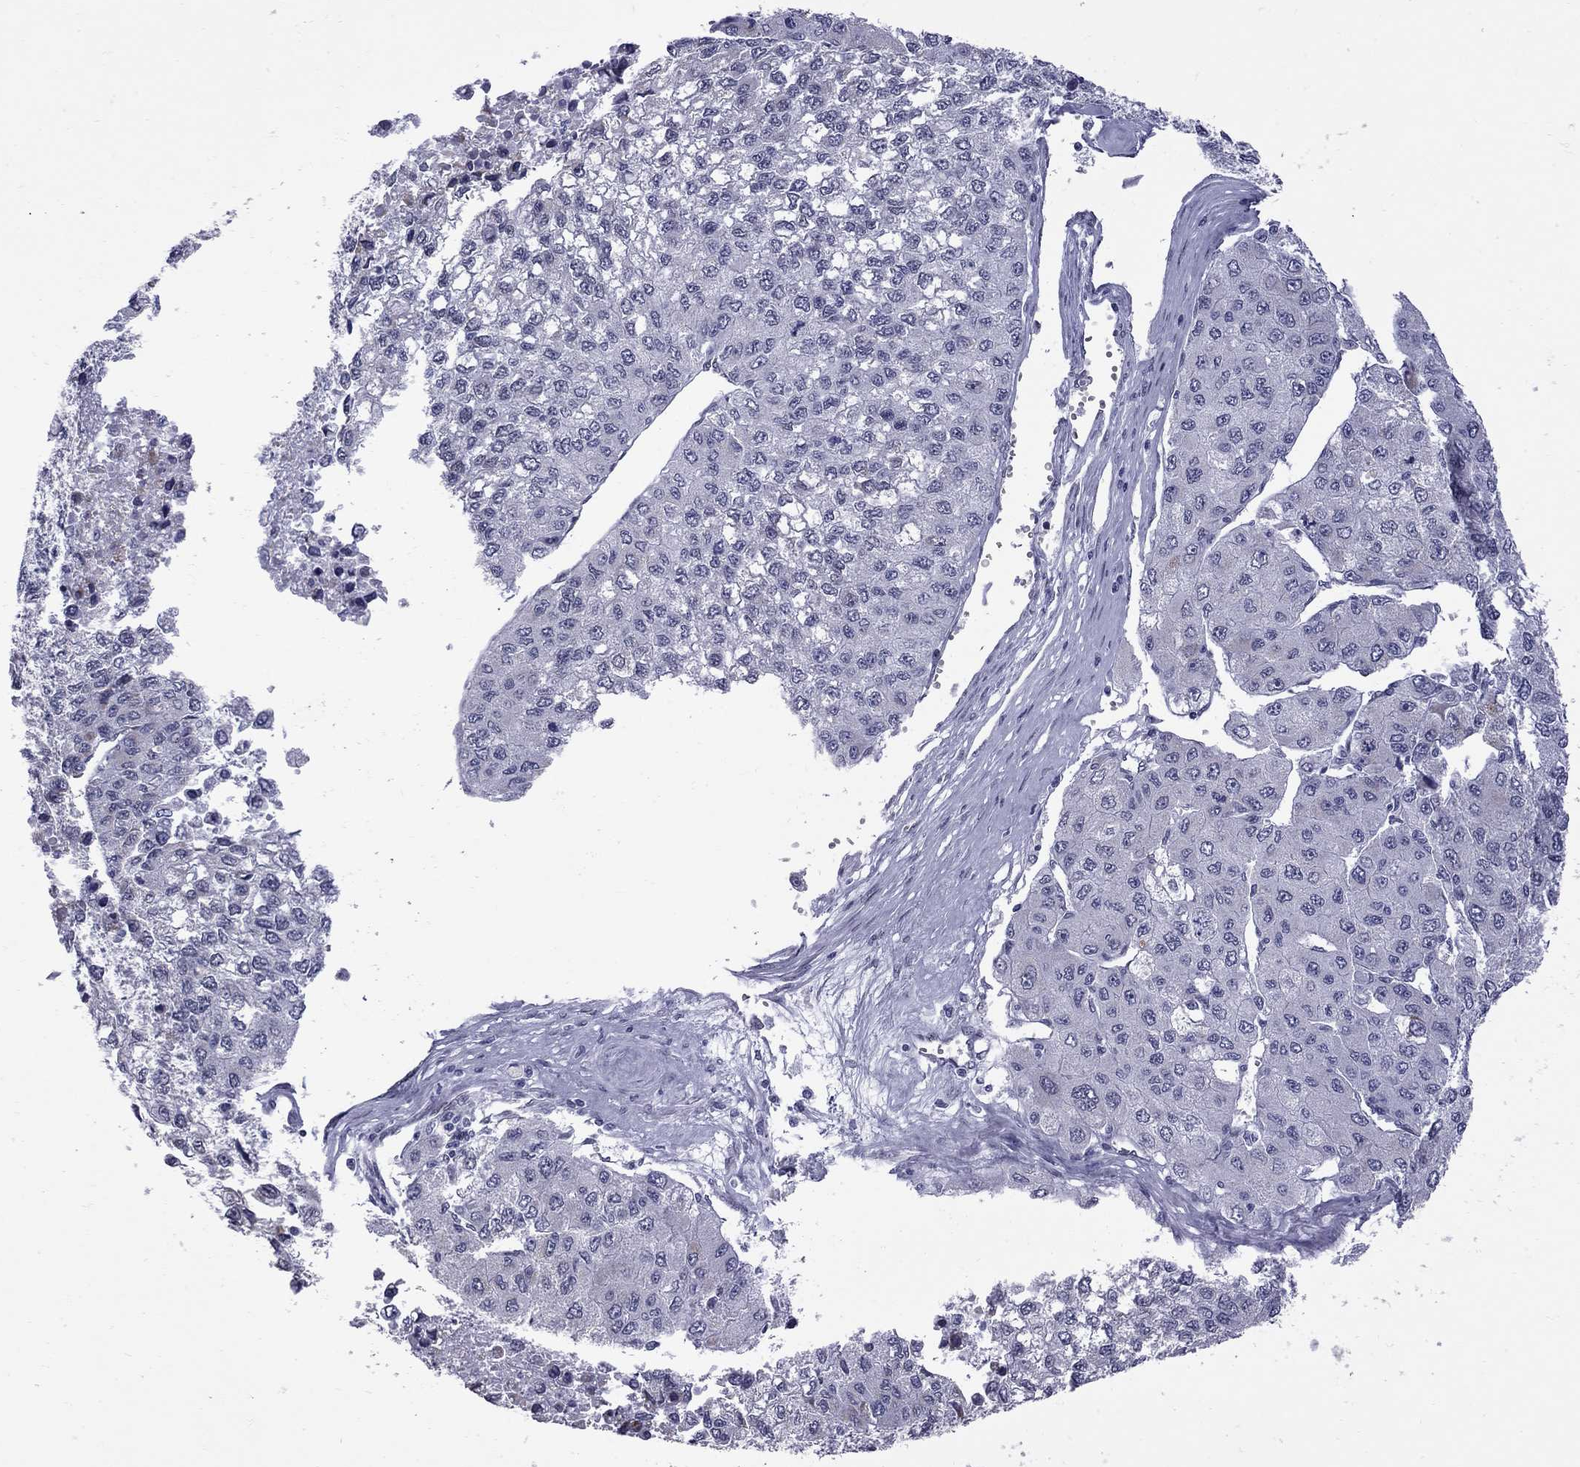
{"staining": {"intensity": "weak", "quantity": "<25%", "location": "cytoplasmic/membranous"}, "tissue": "liver cancer", "cell_type": "Tumor cells", "image_type": "cancer", "snomed": [{"axis": "morphology", "description": "Carcinoma, Hepatocellular, NOS"}, {"axis": "topography", "description": "Liver"}], "caption": "An image of hepatocellular carcinoma (liver) stained for a protein displays no brown staining in tumor cells.", "gene": "CLTCL1", "patient": {"sex": "female", "age": 66}}